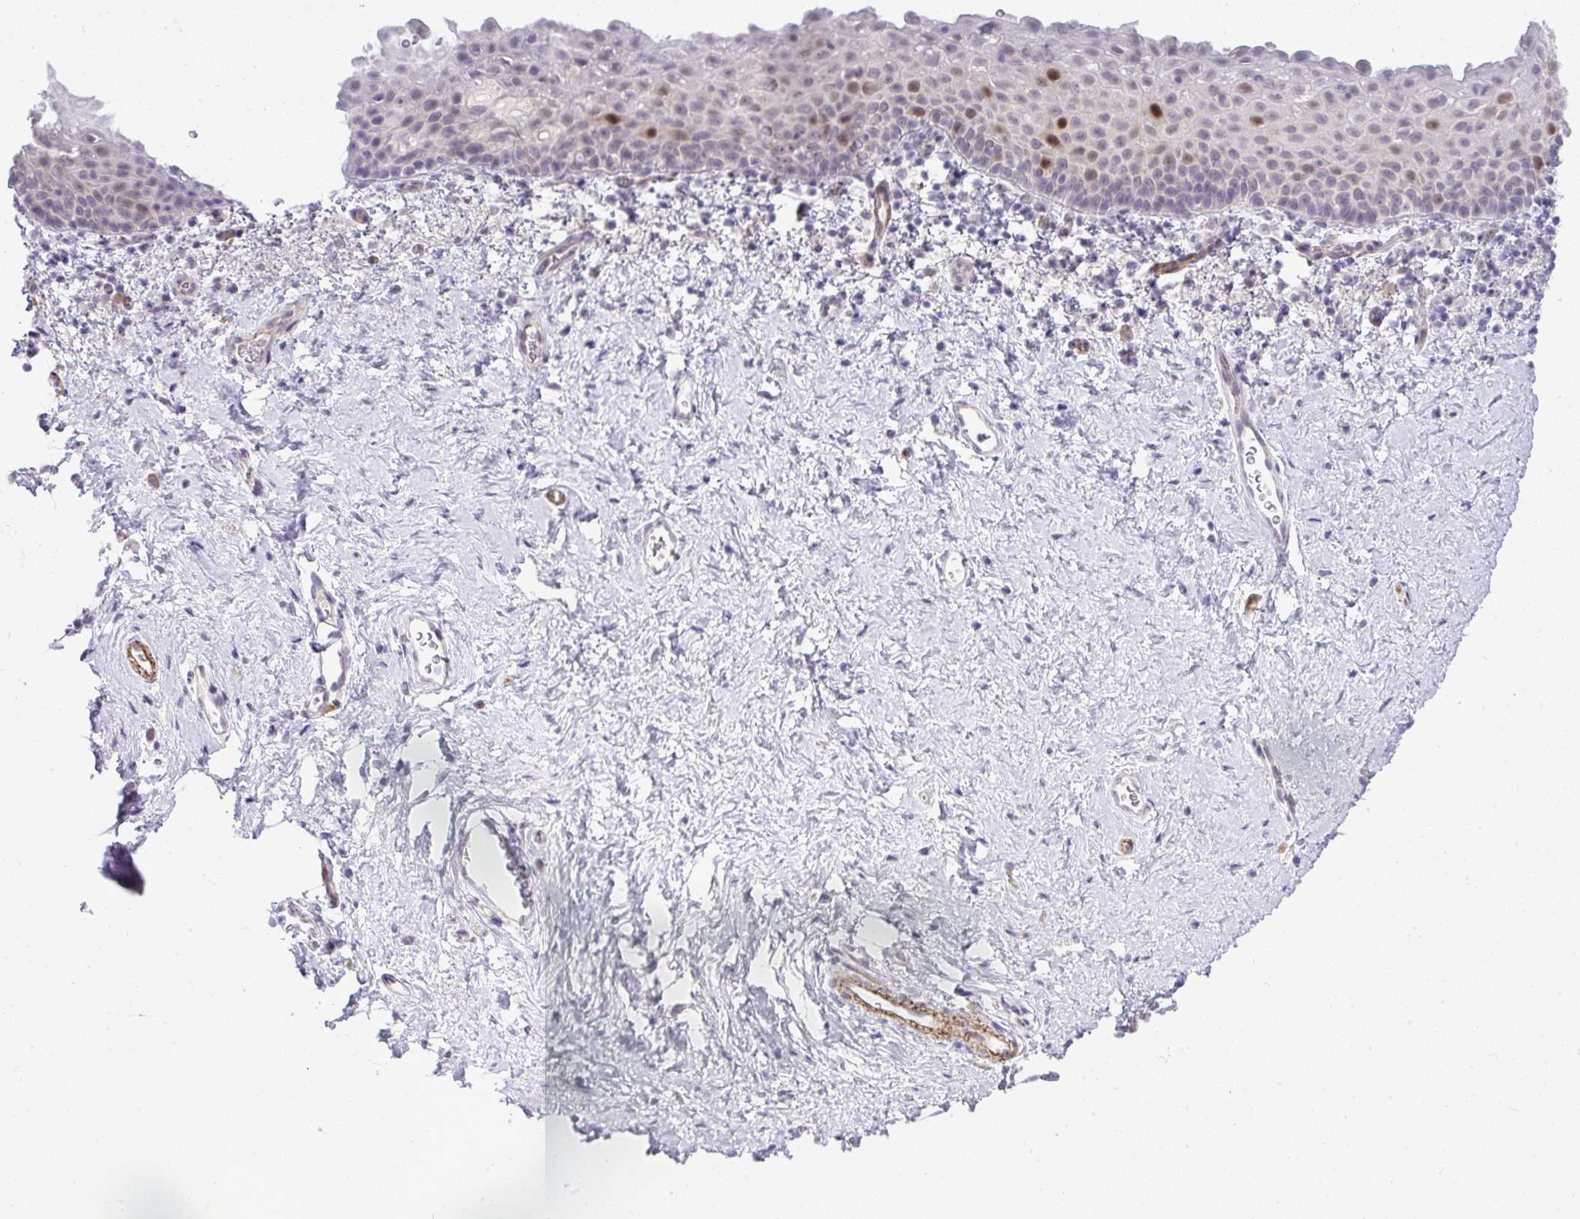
{"staining": {"intensity": "strong", "quantity": "<25%", "location": "nuclear"}, "tissue": "vagina", "cell_type": "Squamous epithelial cells", "image_type": "normal", "snomed": [{"axis": "morphology", "description": "Normal tissue, NOS"}, {"axis": "topography", "description": "Vagina"}], "caption": "A medium amount of strong nuclear staining is seen in about <25% of squamous epithelial cells in benign vagina. The staining is performed using DAB (3,3'-diaminobenzidine) brown chromogen to label protein expression. The nuclei are counter-stained blue using hematoxylin.", "gene": "UBE2S", "patient": {"sex": "female", "age": 61}}